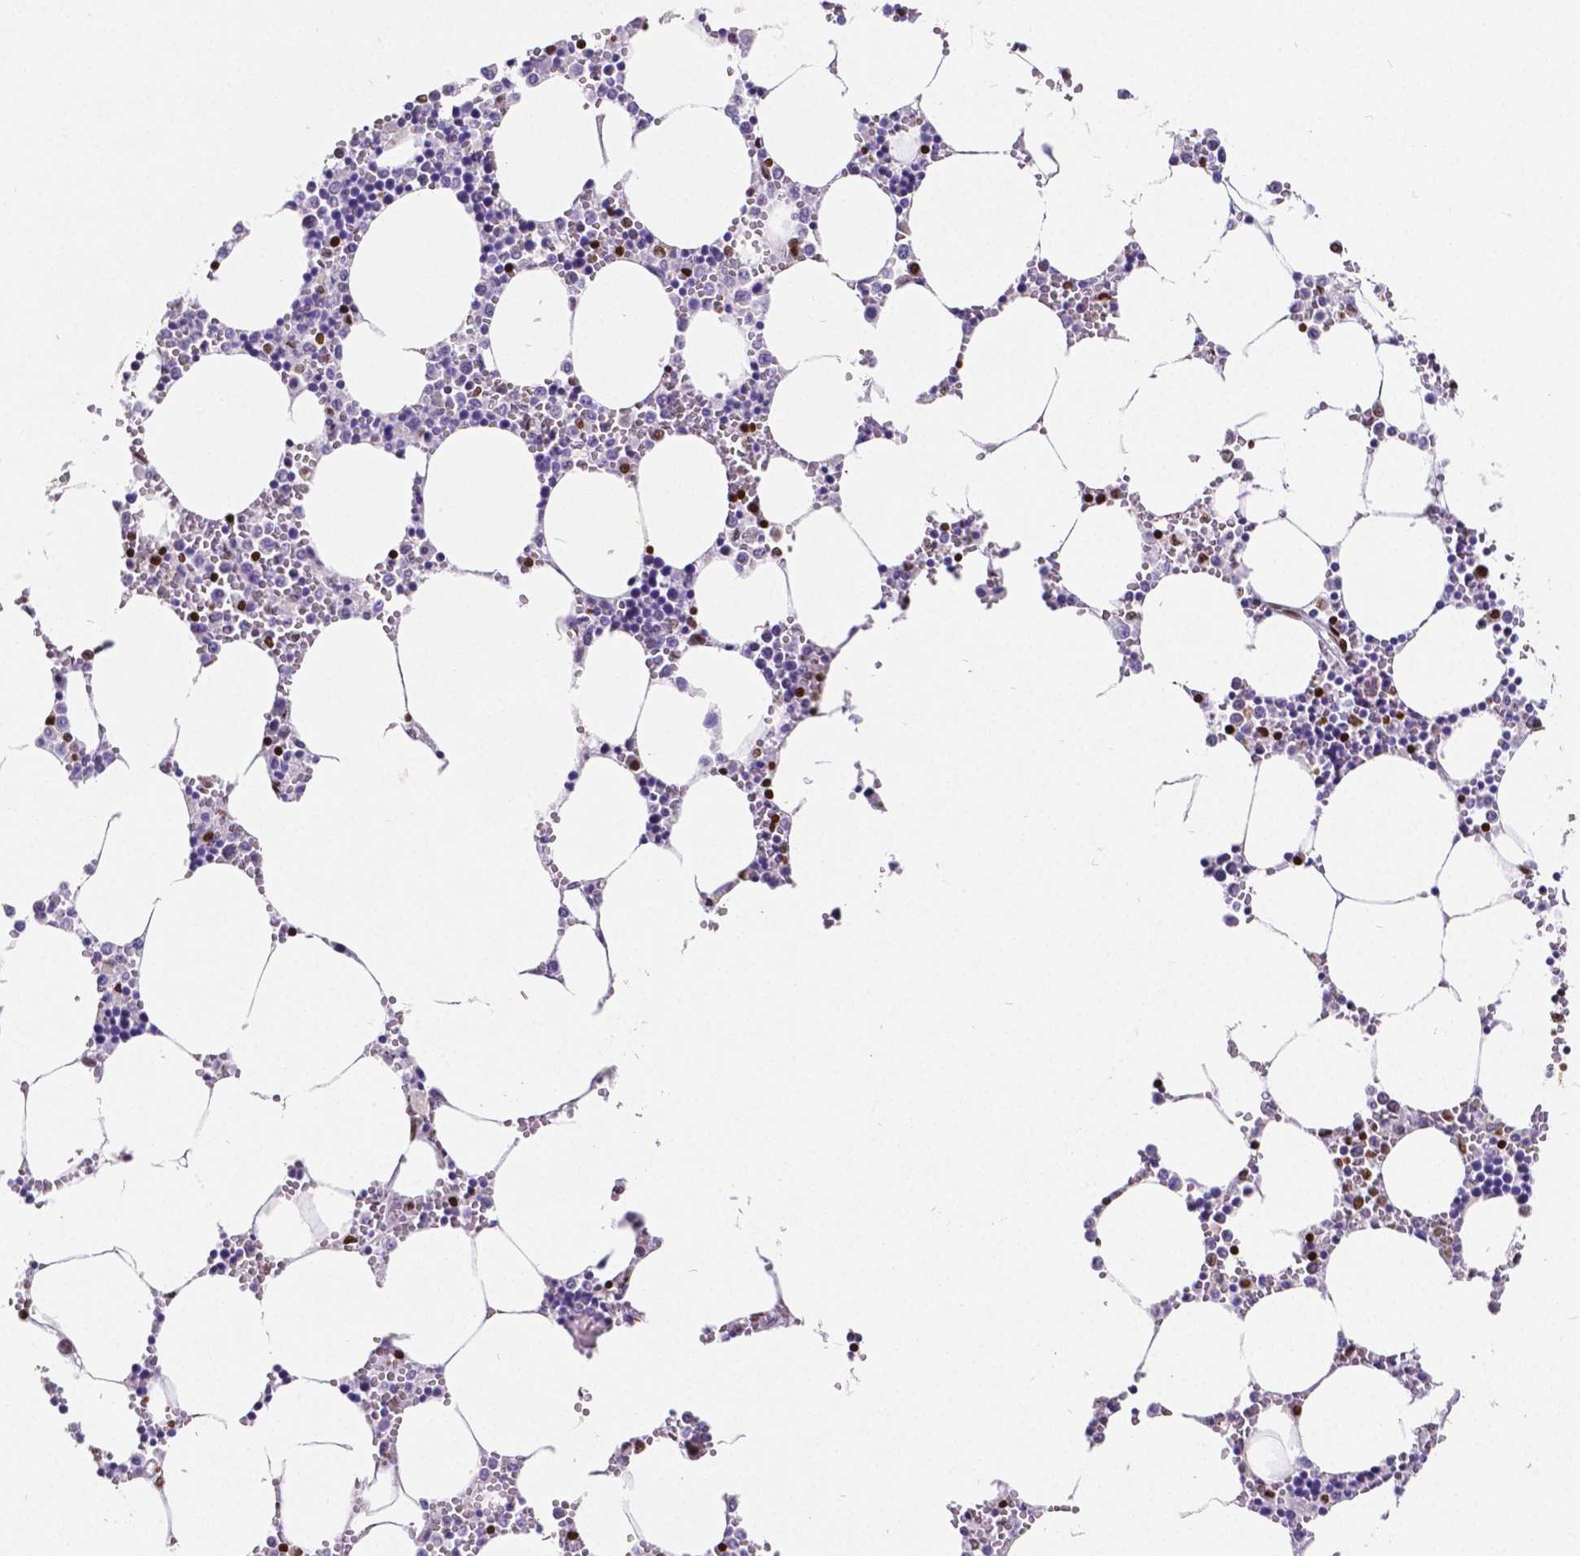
{"staining": {"intensity": "moderate", "quantity": "<25%", "location": "nuclear"}, "tissue": "bone marrow", "cell_type": "Hematopoietic cells", "image_type": "normal", "snomed": [{"axis": "morphology", "description": "Normal tissue, NOS"}, {"axis": "topography", "description": "Bone marrow"}], "caption": "This micrograph reveals benign bone marrow stained with immunohistochemistry (IHC) to label a protein in brown. The nuclear of hematopoietic cells show moderate positivity for the protein. Nuclei are counter-stained blue.", "gene": "MEF2C", "patient": {"sex": "male", "age": 54}}